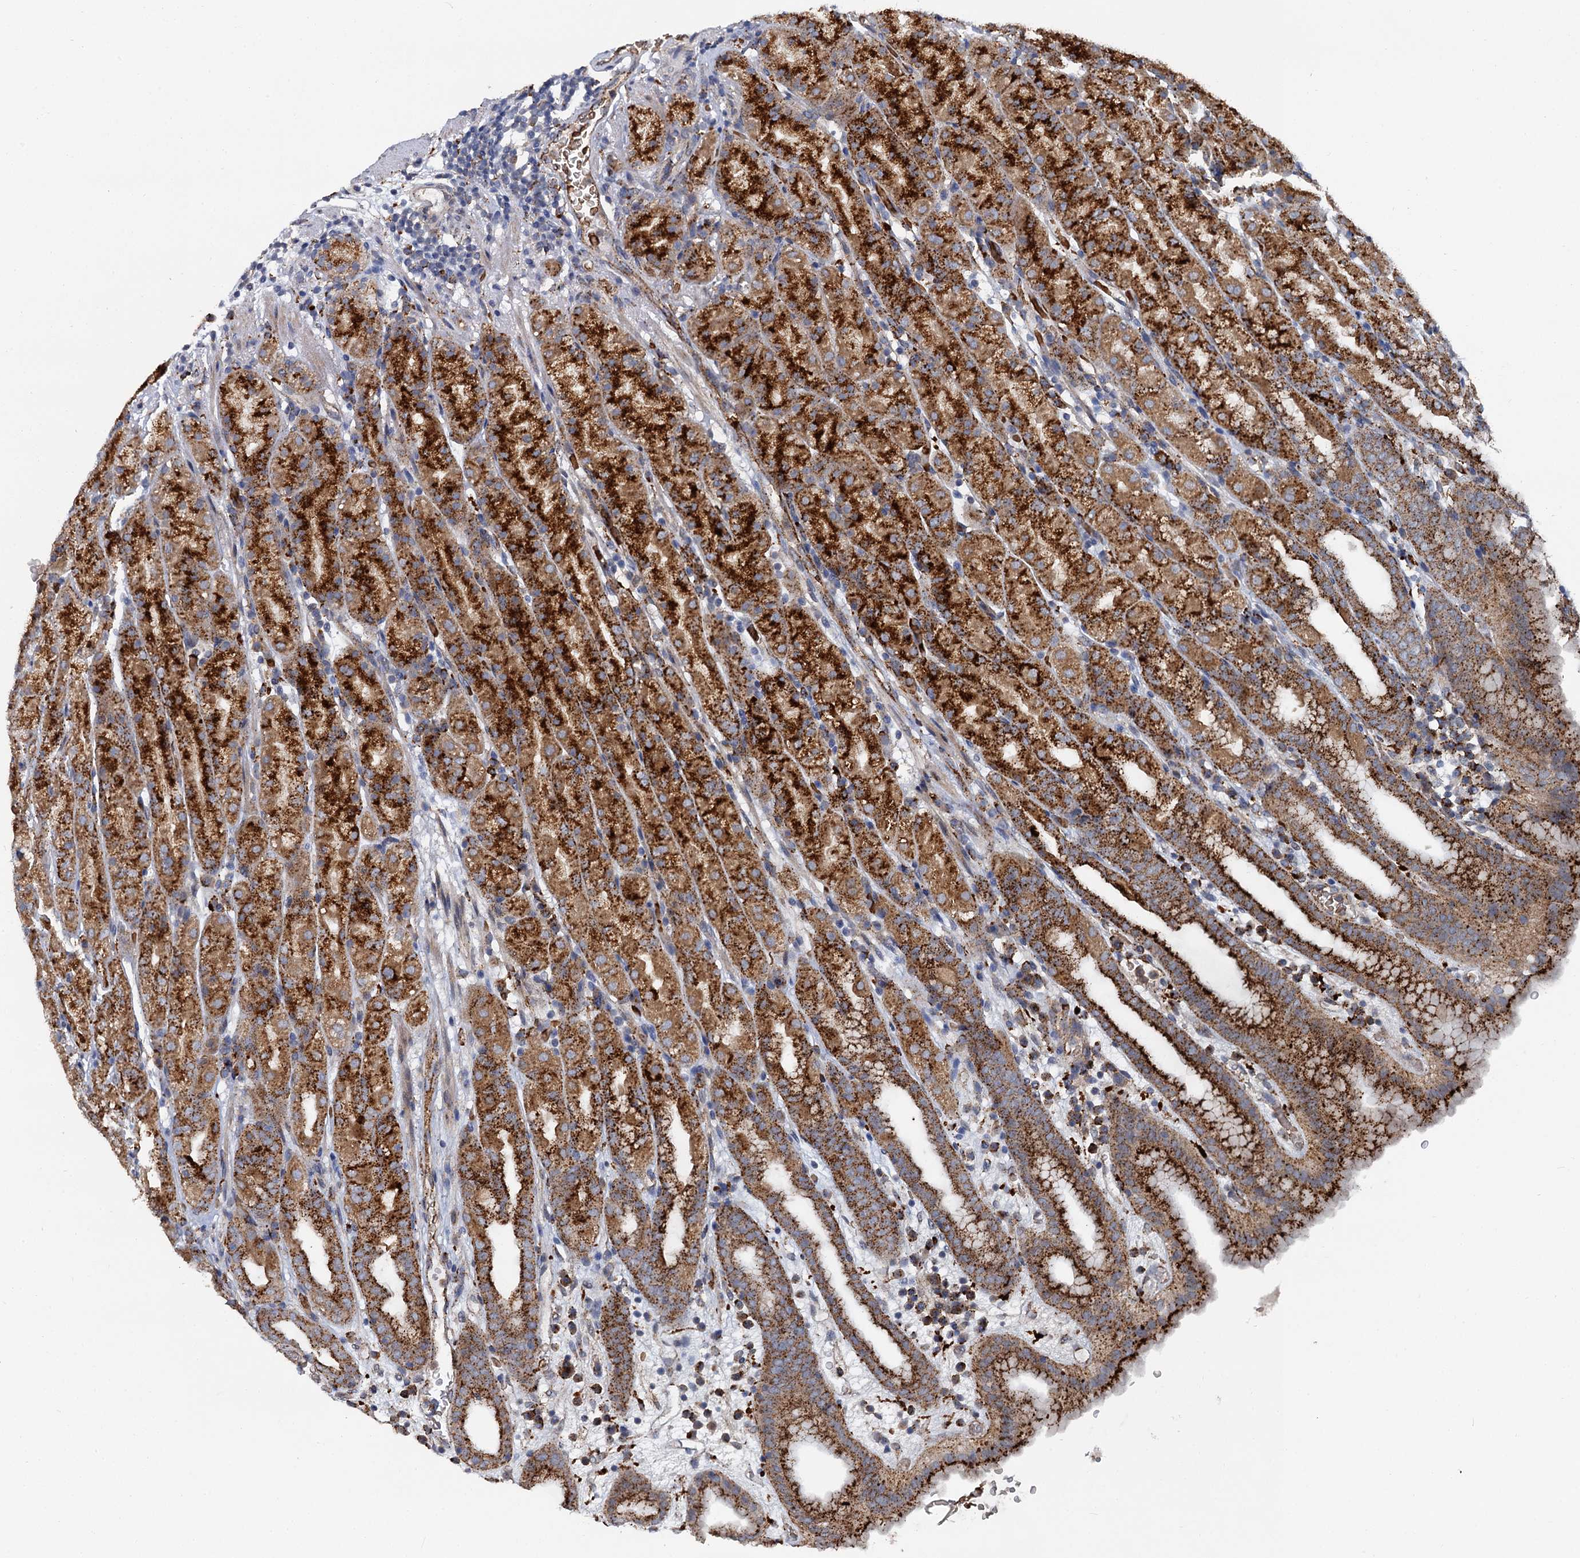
{"staining": {"intensity": "strong", "quantity": ">75%", "location": "cytoplasmic/membranous"}, "tissue": "stomach", "cell_type": "Glandular cells", "image_type": "normal", "snomed": [{"axis": "morphology", "description": "Normal tissue, NOS"}, {"axis": "topography", "description": "Stomach, upper"}], "caption": "DAB (3,3'-diaminobenzidine) immunohistochemical staining of normal stomach demonstrates strong cytoplasmic/membranous protein positivity in about >75% of glandular cells. The protein of interest is shown in brown color, while the nuclei are stained blue.", "gene": "GBA1", "patient": {"sex": "male", "age": 68}}